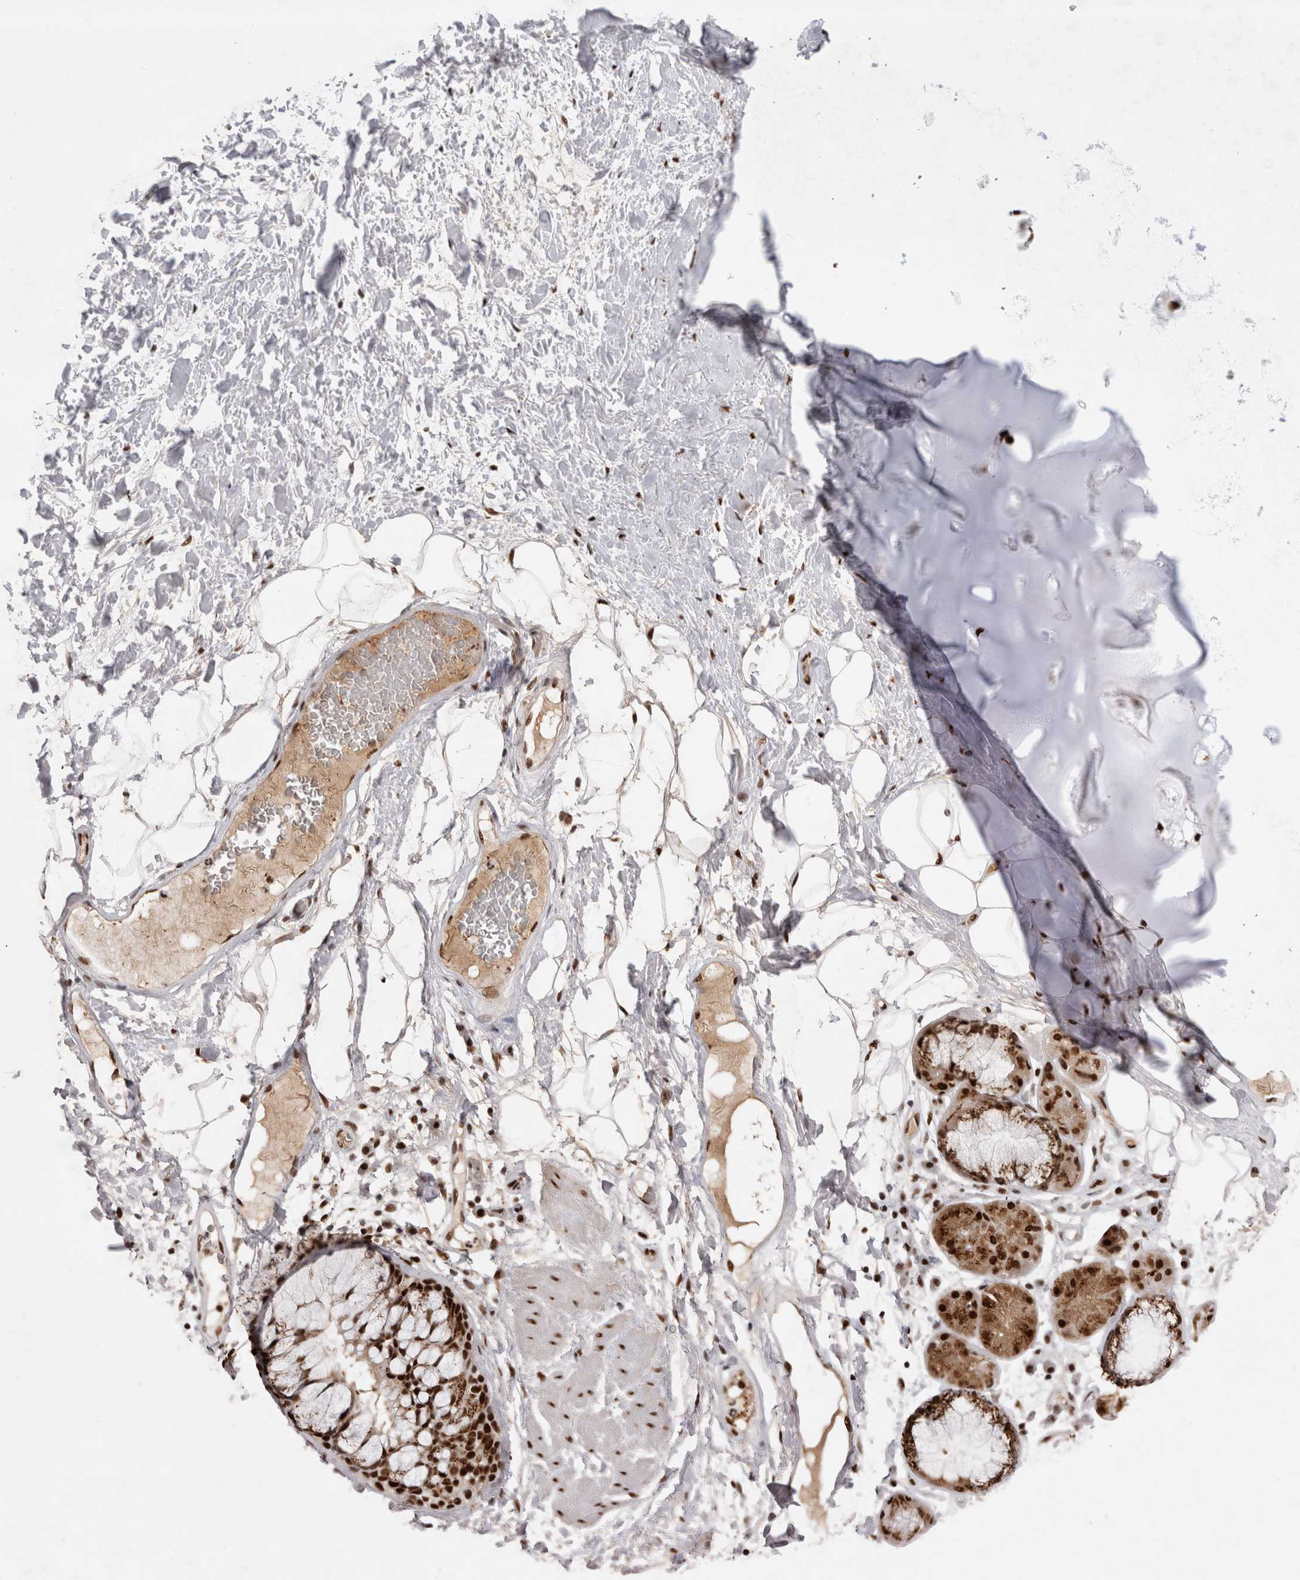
{"staining": {"intensity": "moderate", "quantity": ">75%", "location": "nuclear"}, "tissue": "adipose tissue", "cell_type": "Adipocytes", "image_type": "normal", "snomed": [{"axis": "morphology", "description": "Normal tissue, NOS"}, {"axis": "topography", "description": "Bronchus"}], "caption": "Adipocytes exhibit medium levels of moderate nuclear positivity in approximately >75% of cells in unremarkable adipose tissue.", "gene": "EYA2", "patient": {"sex": "male", "age": 66}}